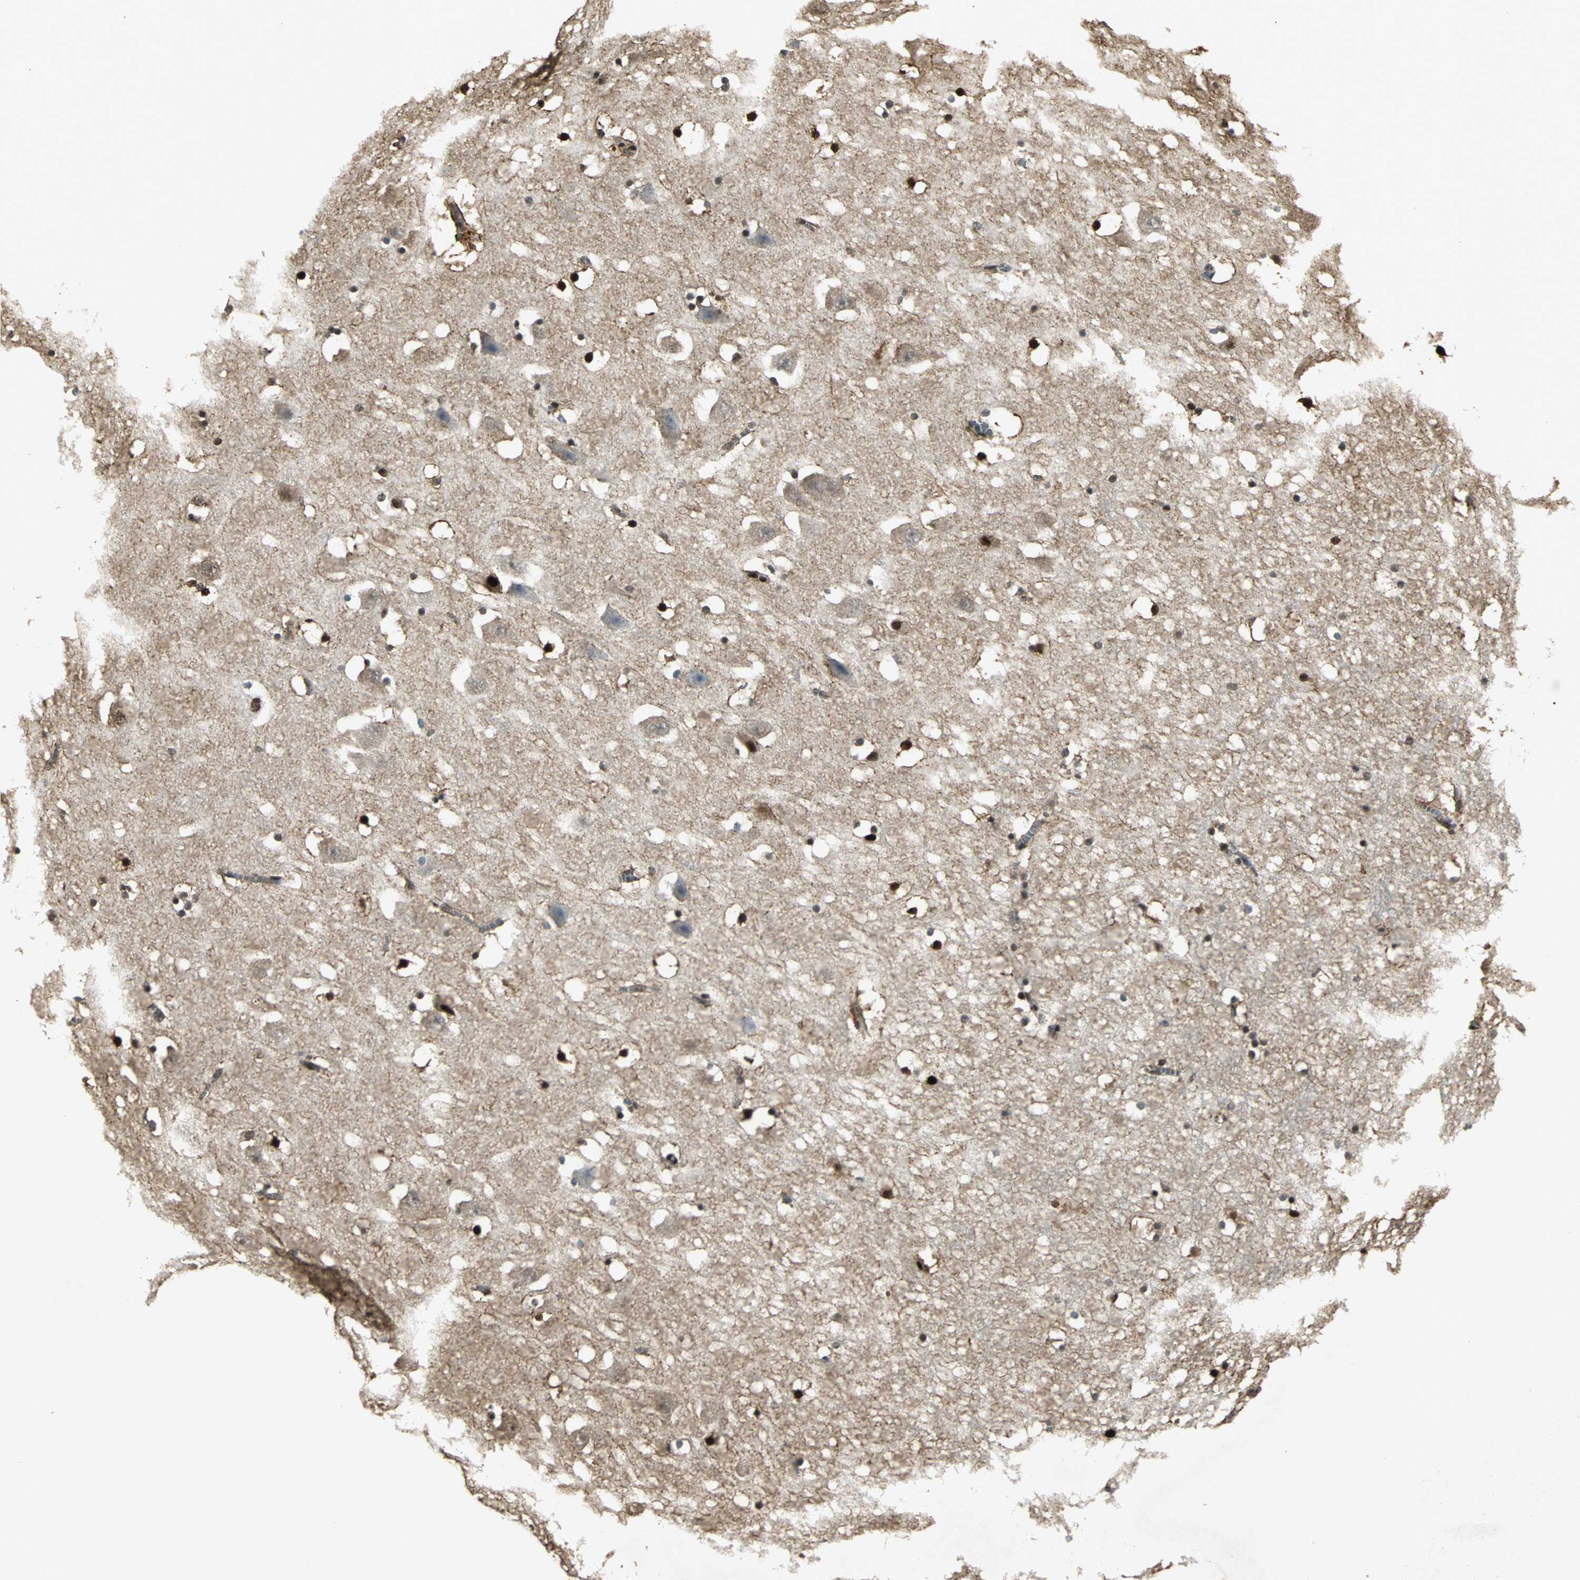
{"staining": {"intensity": "strong", "quantity": ">75%", "location": "cytoplasmic/membranous,nuclear"}, "tissue": "hippocampus", "cell_type": "Glial cells", "image_type": "normal", "snomed": [{"axis": "morphology", "description": "Normal tissue, NOS"}, {"axis": "topography", "description": "Hippocampus"}], "caption": "Immunohistochemical staining of unremarkable hippocampus shows strong cytoplasmic/membranous,nuclear protein positivity in approximately >75% of glial cells. (IHC, brightfield microscopy, high magnification).", "gene": "TAF5", "patient": {"sex": "male", "age": 45}}